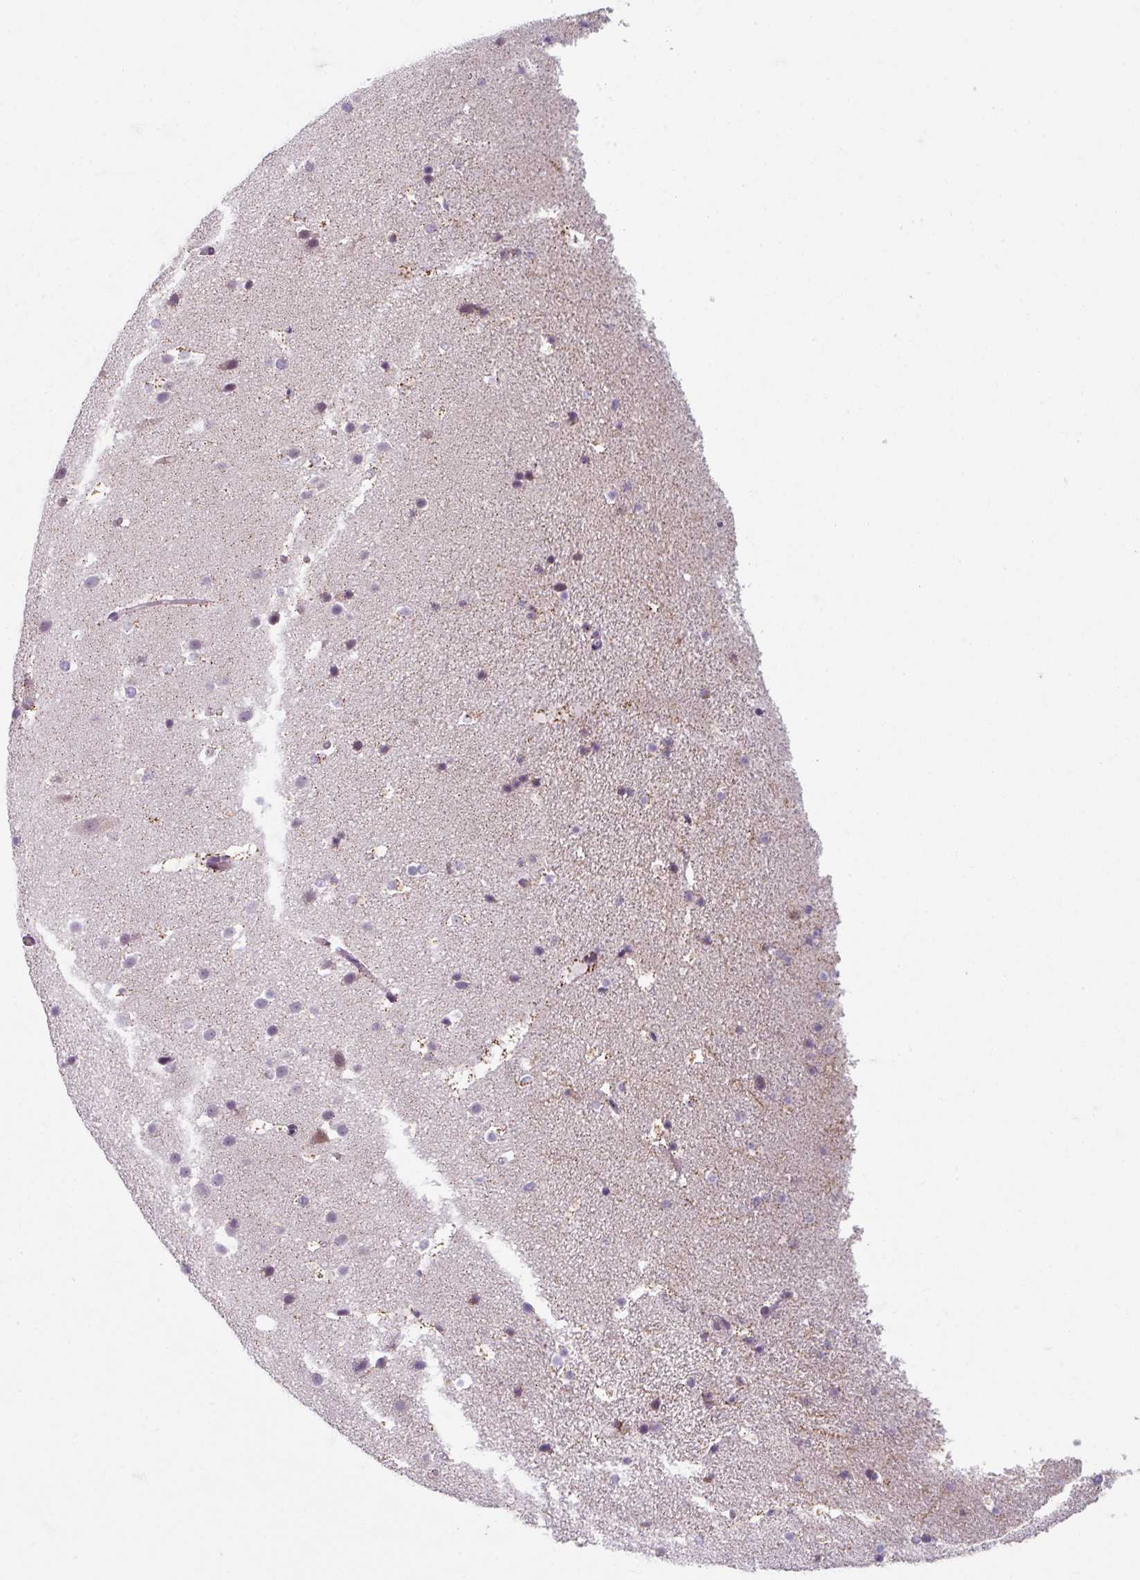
{"staining": {"intensity": "weak", "quantity": "<25%", "location": "cytoplasmic/membranous"}, "tissue": "hippocampus", "cell_type": "Glial cells", "image_type": "normal", "snomed": [{"axis": "morphology", "description": "Normal tissue, NOS"}, {"axis": "topography", "description": "Hippocampus"}], "caption": "This is an immunohistochemistry histopathology image of benign hippocampus. There is no staining in glial cells.", "gene": "NEDD9", "patient": {"sex": "male", "age": 37}}